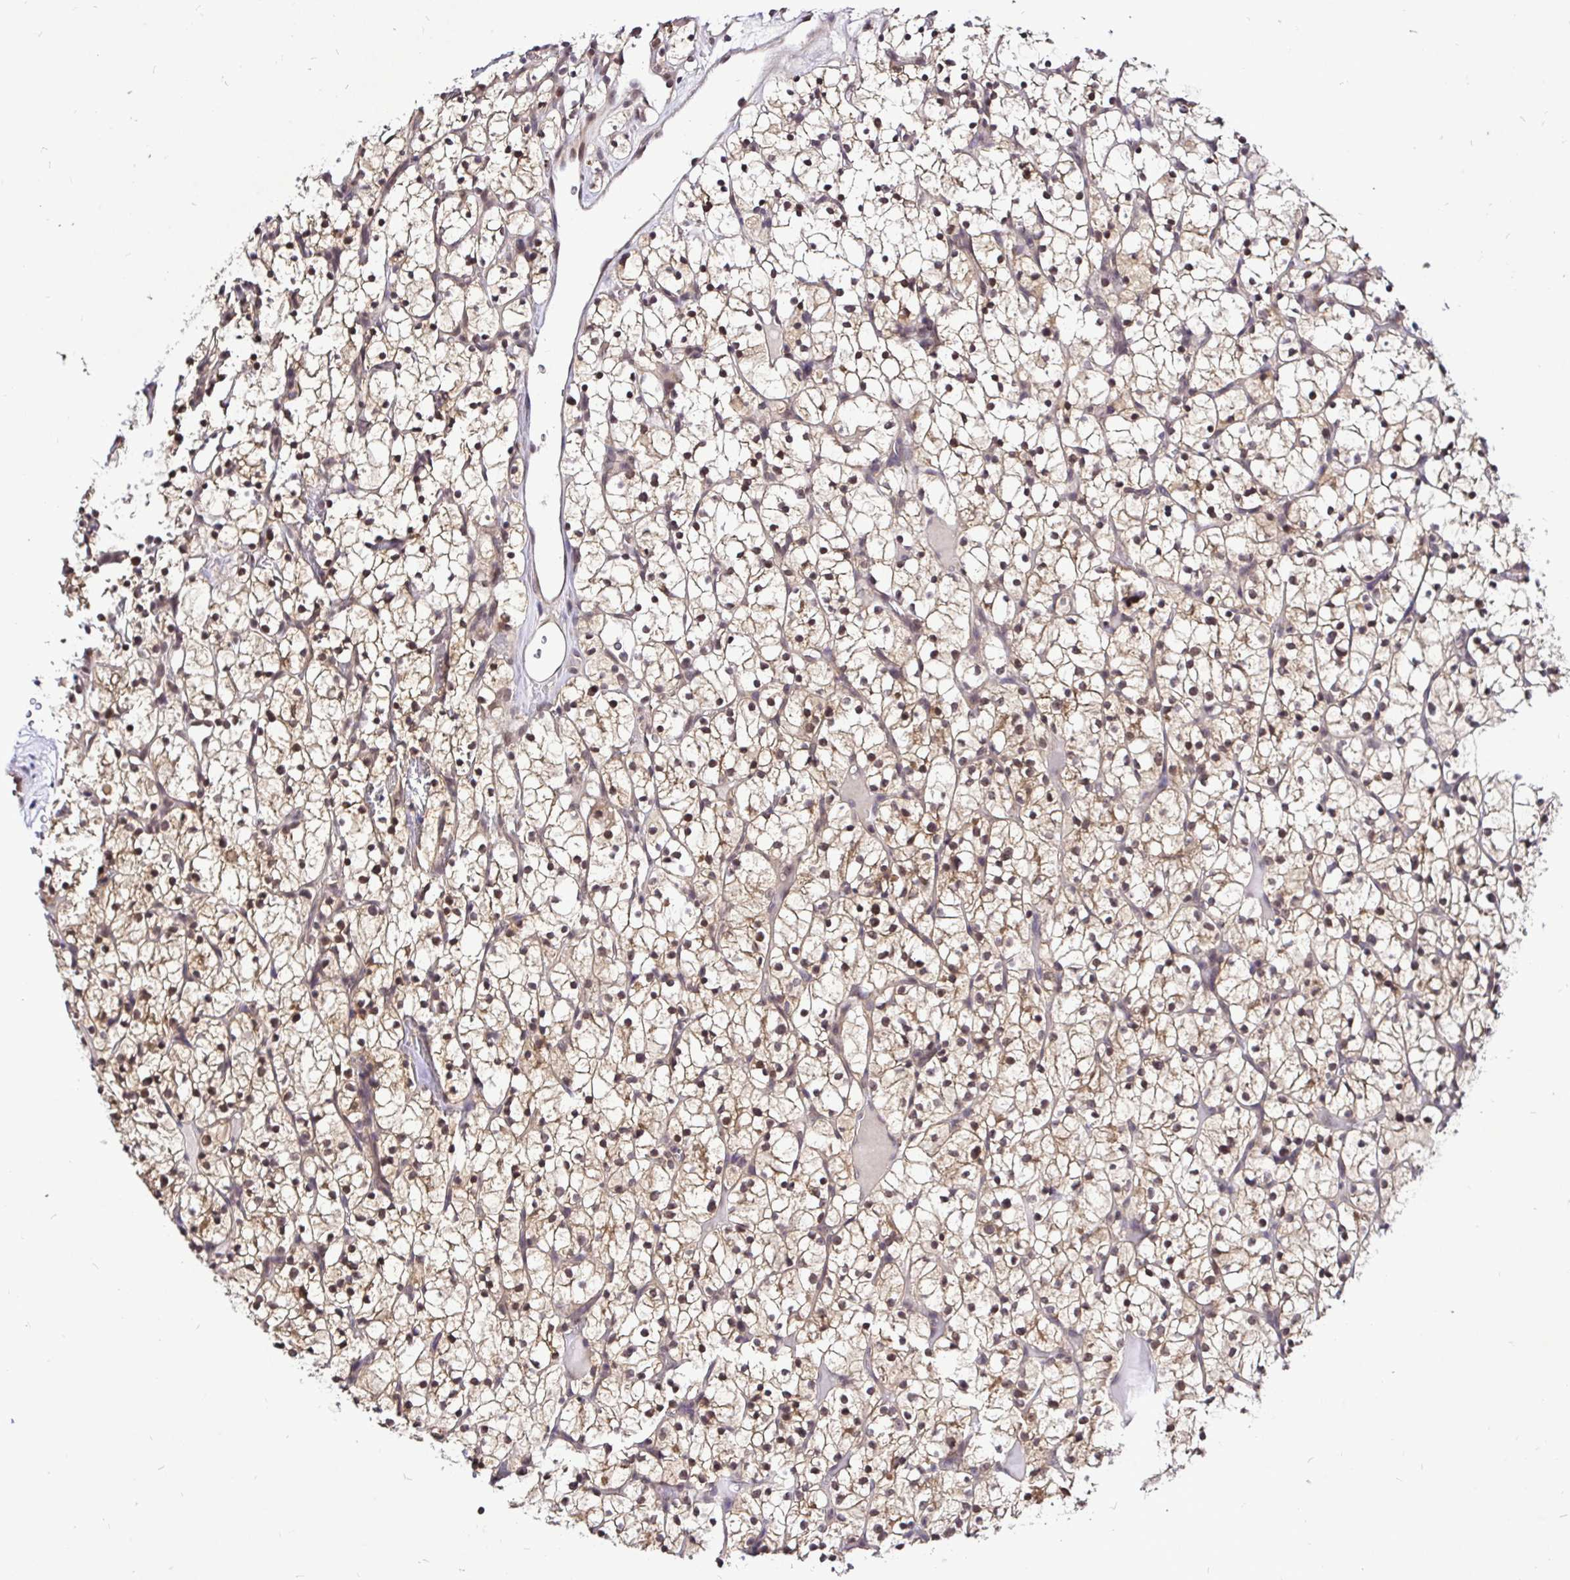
{"staining": {"intensity": "moderate", "quantity": "25%-75%", "location": "cytoplasmic/membranous,nuclear"}, "tissue": "renal cancer", "cell_type": "Tumor cells", "image_type": "cancer", "snomed": [{"axis": "morphology", "description": "Adenocarcinoma, NOS"}, {"axis": "topography", "description": "Kidney"}], "caption": "This is a histology image of immunohistochemistry (IHC) staining of renal cancer (adenocarcinoma), which shows moderate expression in the cytoplasmic/membranous and nuclear of tumor cells.", "gene": "UBE2M", "patient": {"sex": "female", "age": 64}}